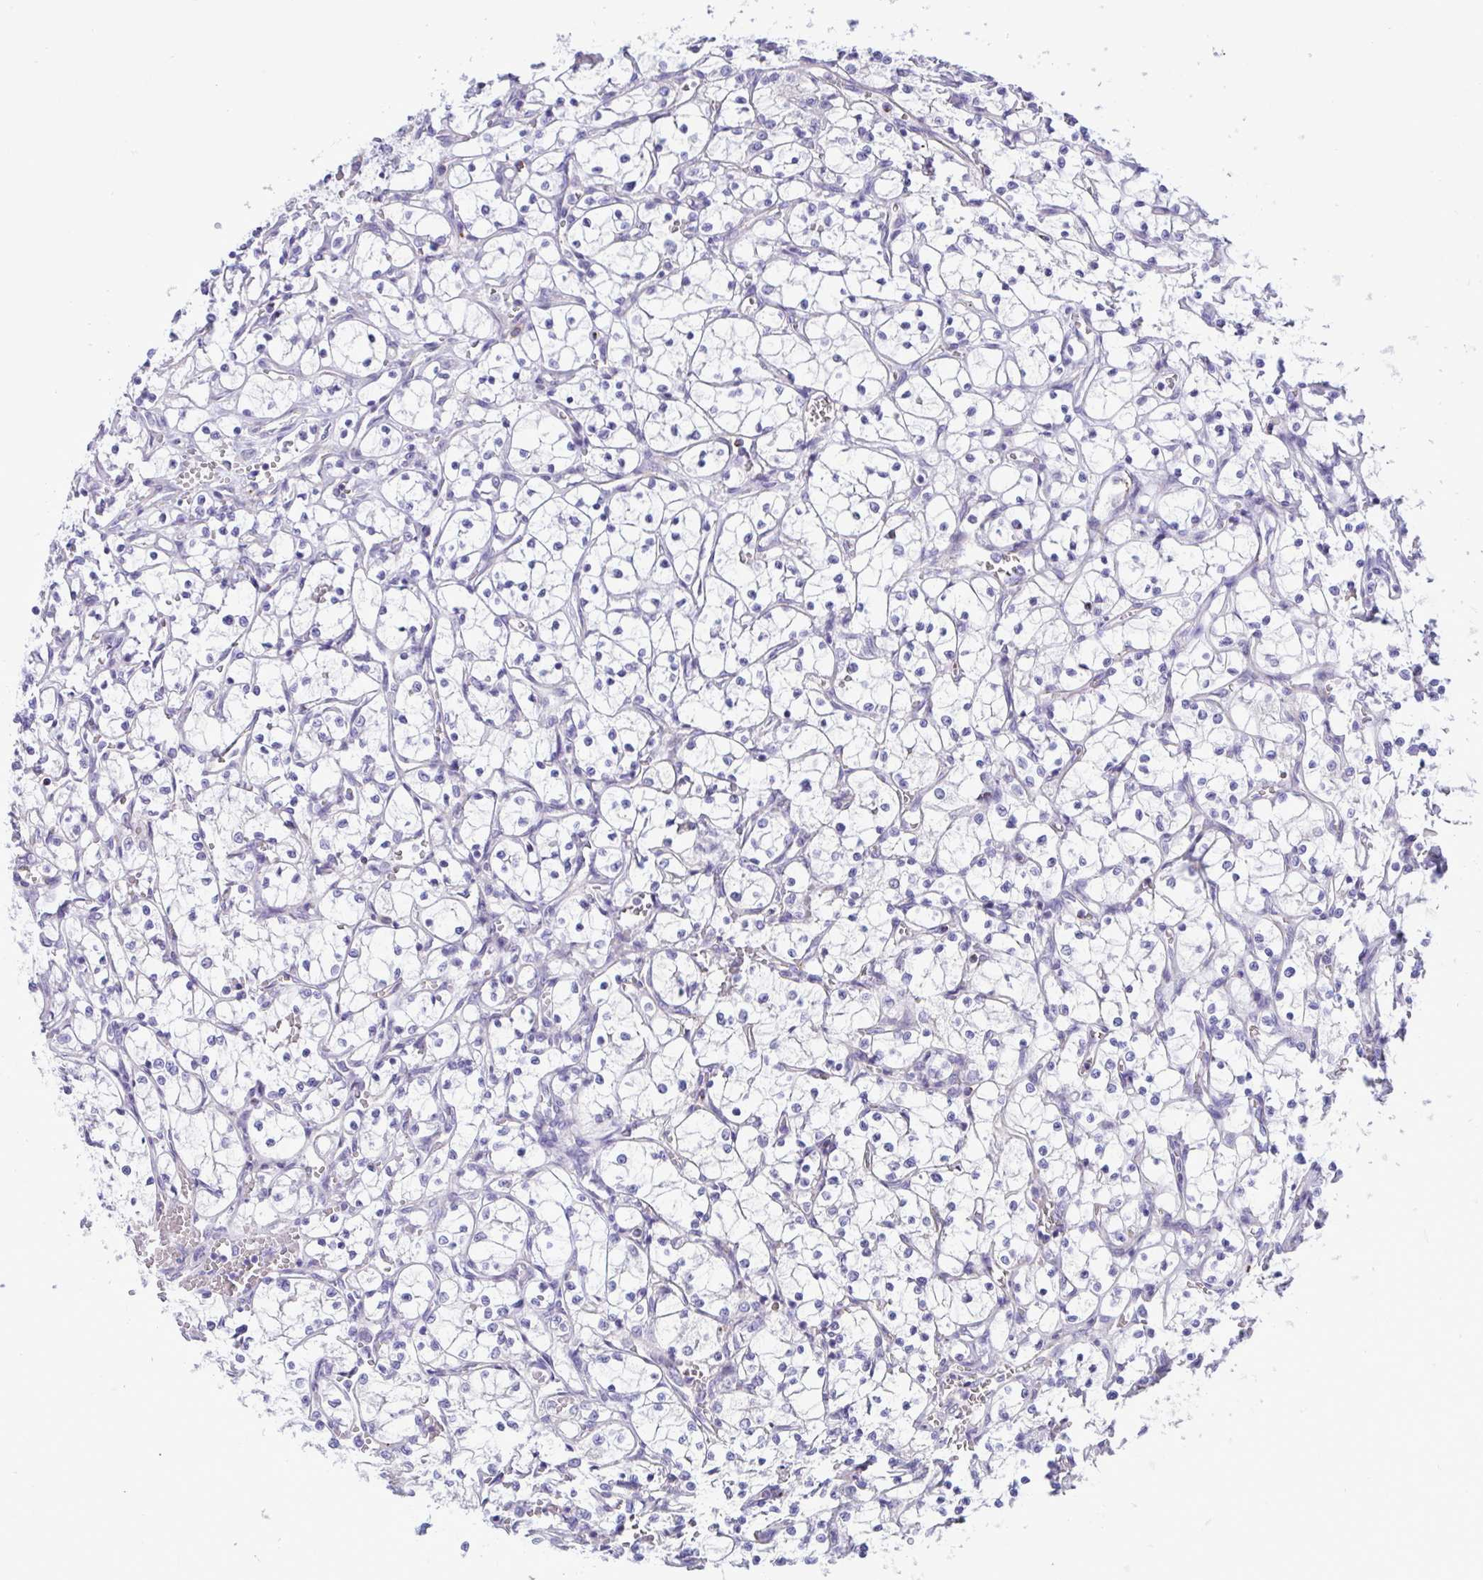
{"staining": {"intensity": "negative", "quantity": "none", "location": "none"}, "tissue": "renal cancer", "cell_type": "Tumor cells", "image_type": "cancer", "snomed": [{"axis": "morphology", "description": "Adenocarcinoma, NOS"}, {"axis": "topography", "description": "Kidney"}], "caption": "Tumor cells are negative for protein expression in human adenocarcinoma (renal).", "gene": "SREBF1", "patient": {"sex": "female", "age": 69}}